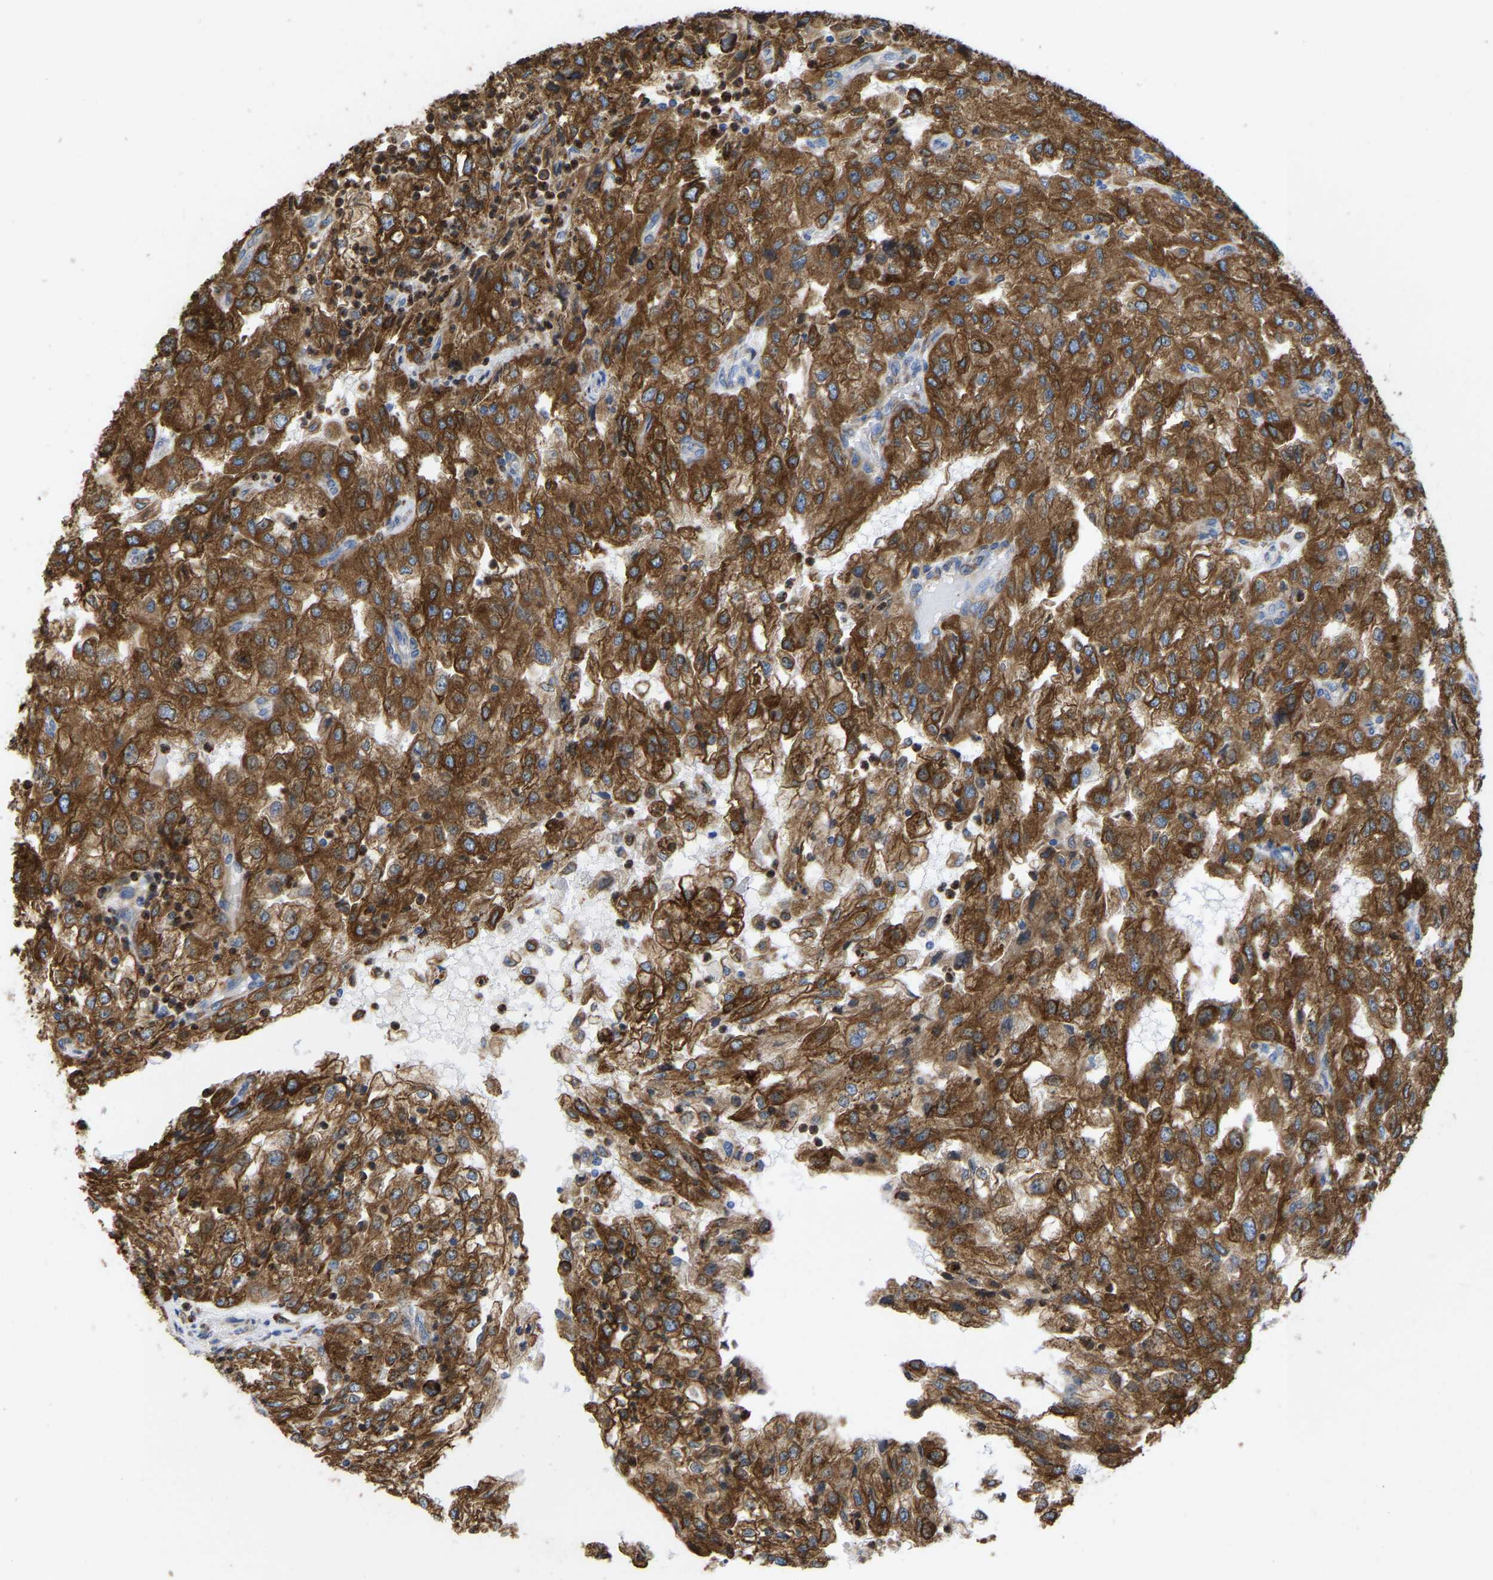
{"staining": {"intensity": "strong", "quantity": ">75%", "location": "cytoplasmic/membranous"}, "tissue": "renal cancer", "cell_type": "Tumor cells", "image_type": "cancer", "snomed": [{"axis": "morphology", "description": "Adenocarcinoma, NOS"}, {"axis": "topography", "description": "Kidney"}], "caption": "A brown stain shows strong cytoplasmic/membranous expression of a protein in human renal adenocarcinoma tumor cells.", "gene": "P4HB", "patient": {"sex": "female", "age": 54}}